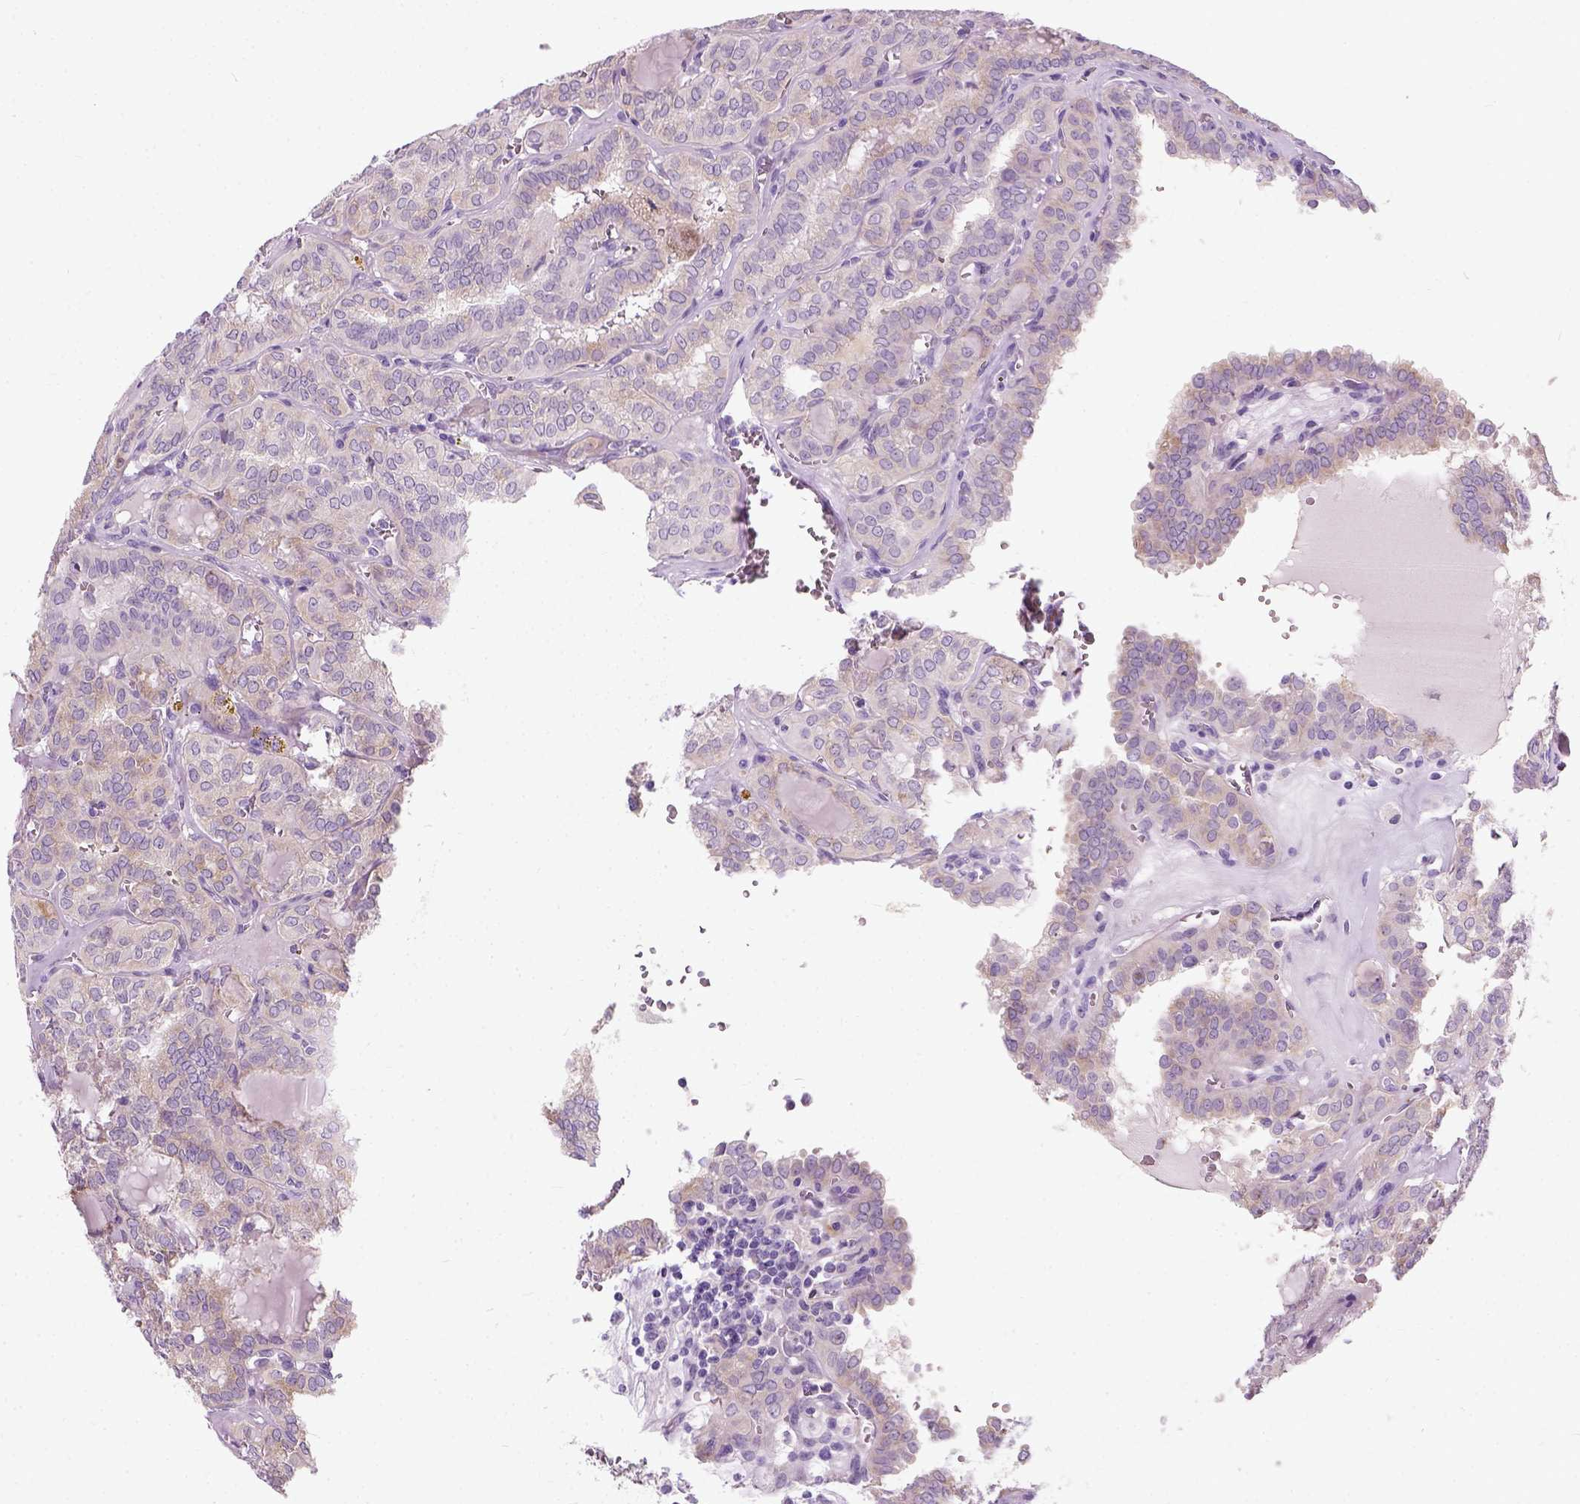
{"staining": {"intensity": "weak", "quantity": "25%-75%", "location": "cytoplasmic/membranous"}, "tissue": "thyroid cancer", "cell_type": "Tumor cells", "image_type": "cancer", "snomed": [{"axis": "morphology", "description": "Papillary adenocarcinoma, NOS"}, {"axis": "topography", "description": "Thyroid gland"}], "caption": "Human papillary adenocarcinoma (thyroid) stained with a brown dye demonstrates weak cytoplasmic/membranous positive expression in about 25%-75% of tumor cells.", "gene": "TRIM72", "patient": {"sex": "female", "age": 41}}